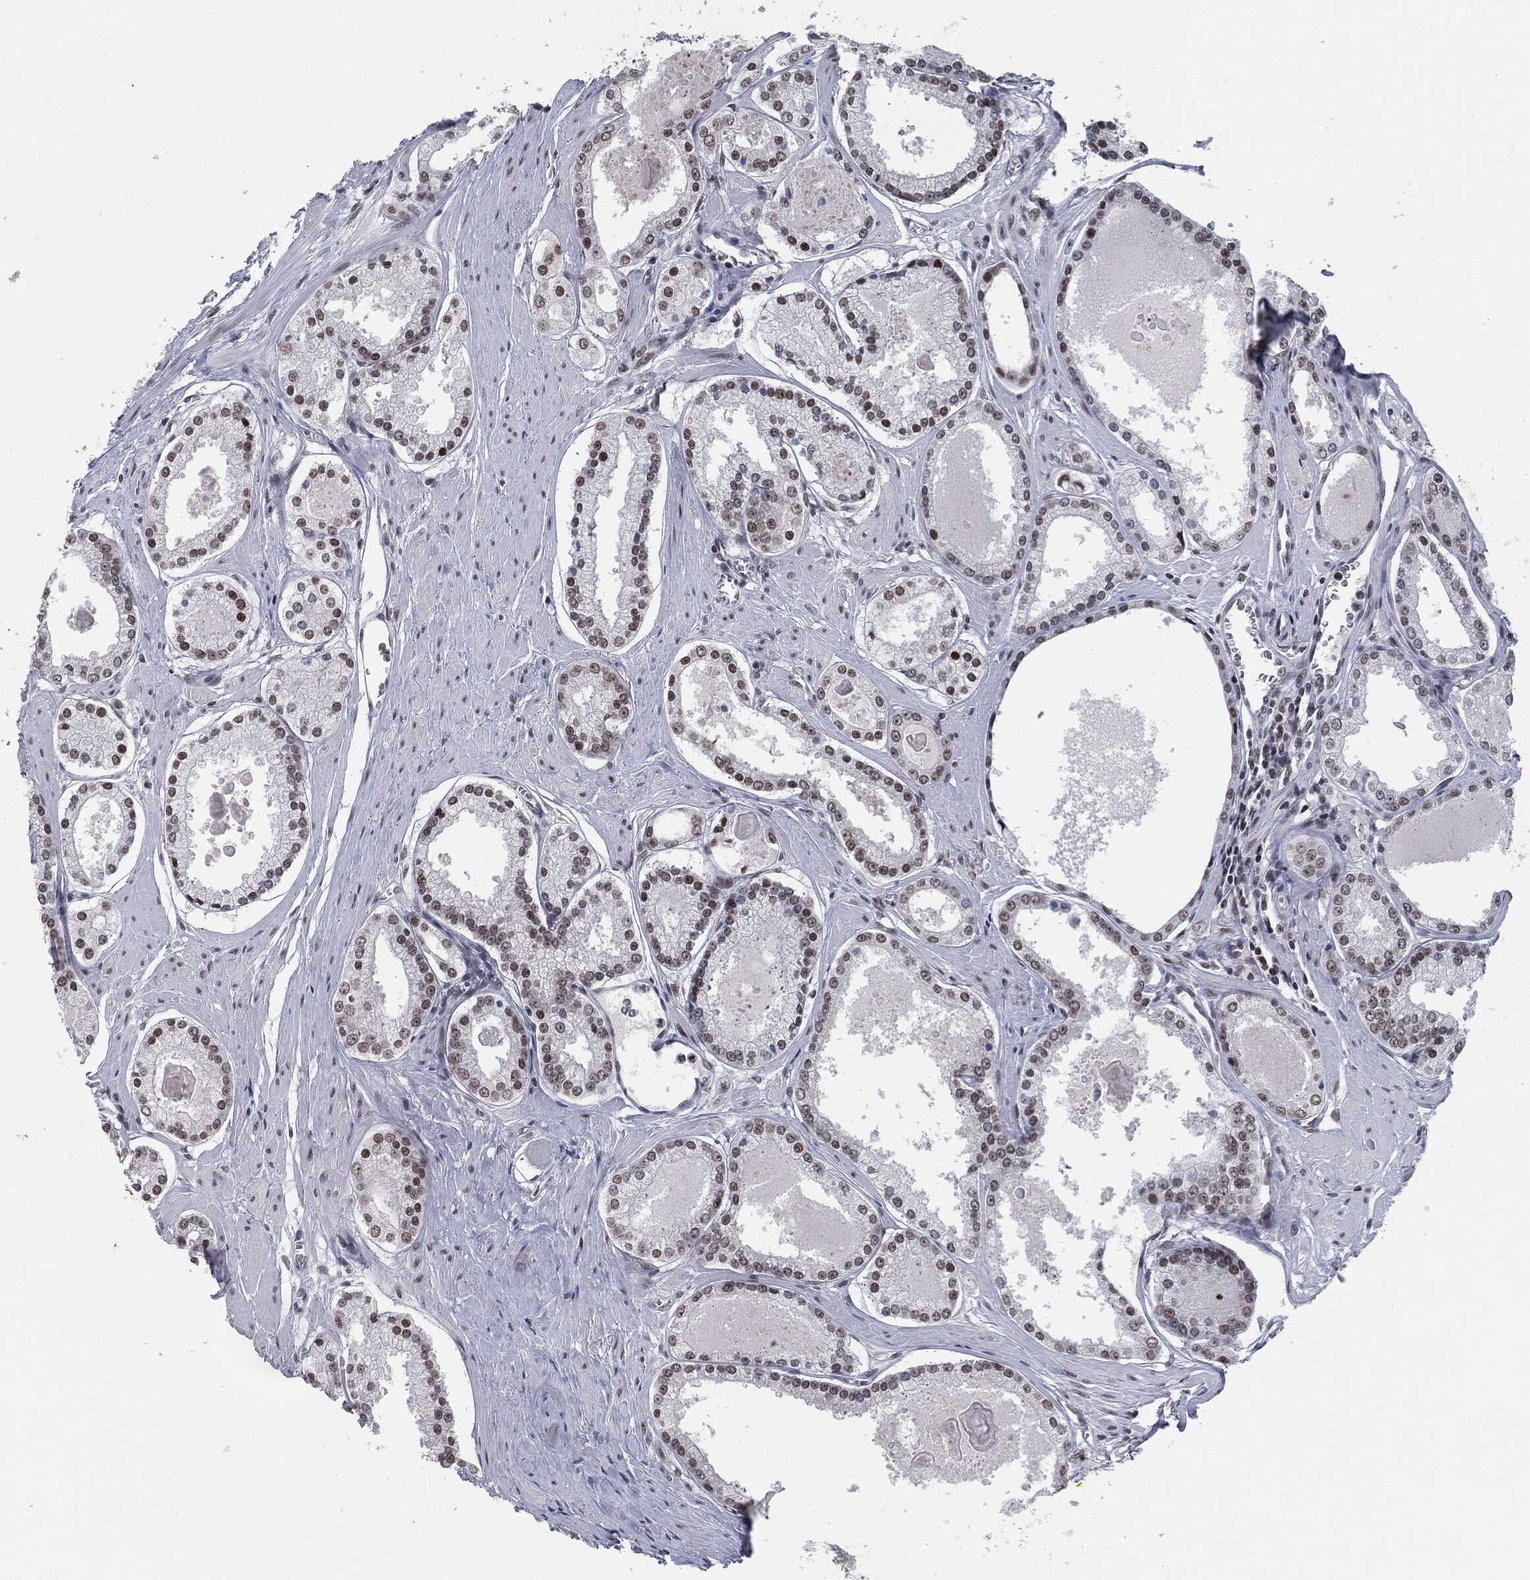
{"staining": {"intensity": "moderate", "quantity": "25%-75%", "location": "nuclear"}, "tissue": "prostate cancer", "cell_type": "Tumor cells", "image_type": "cancer", "snomed": [{"axis": "morphology", "description": "Adenocarcinoma, NOS"}, {"axis": "topography", "description": "Prostate"}], "caption": "Brown immunohistochemical staining in prostate adenocarcinoma reveals moderate nuclear positivity in approximately 25%-75% of tumor cells.", "gene": "ANXA1", "patient": {"sex": "male", "age": 61}}